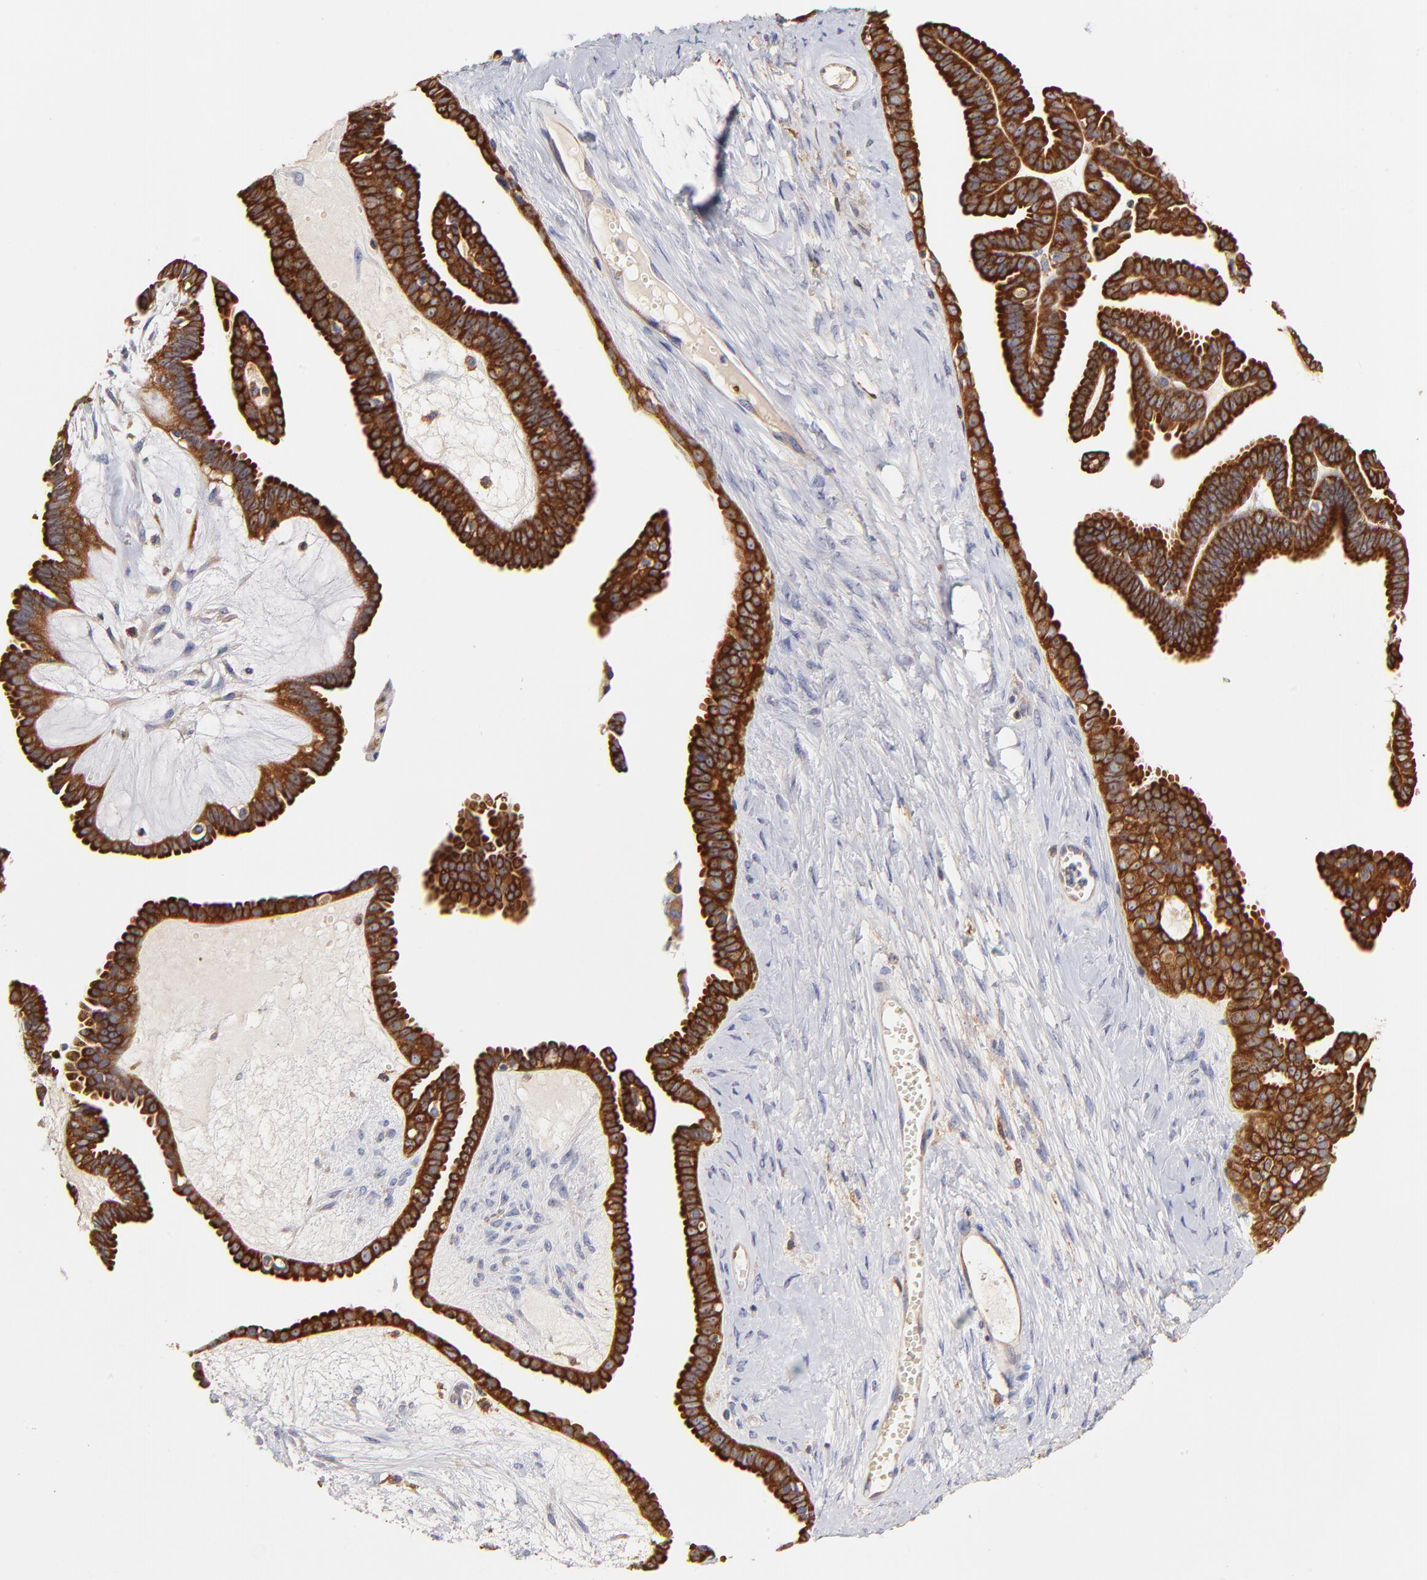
{"staining": {"intensity": "moderate", "quantity": ">75%", "location": "cytoplasmic/membranous"}, "tissue": "ovarian cancer", "cell_type": "Tumor cells", "image_type": "cancer", "snomed": [{"axis": "morphology", "description": "Cystadenocarcinoma, serous, NOS"}, {"axis": "topography", "description": "Ovary"}], "caption": "DAB immunohistochemical staining of human ovarian serous cystadenocarcinoma shows moderate cytoplasmic/membranous protein positivity in approximately >75% of tumor cells.", "gene": "CD2AP", "patient": {"sex": "female", "age": 71}}